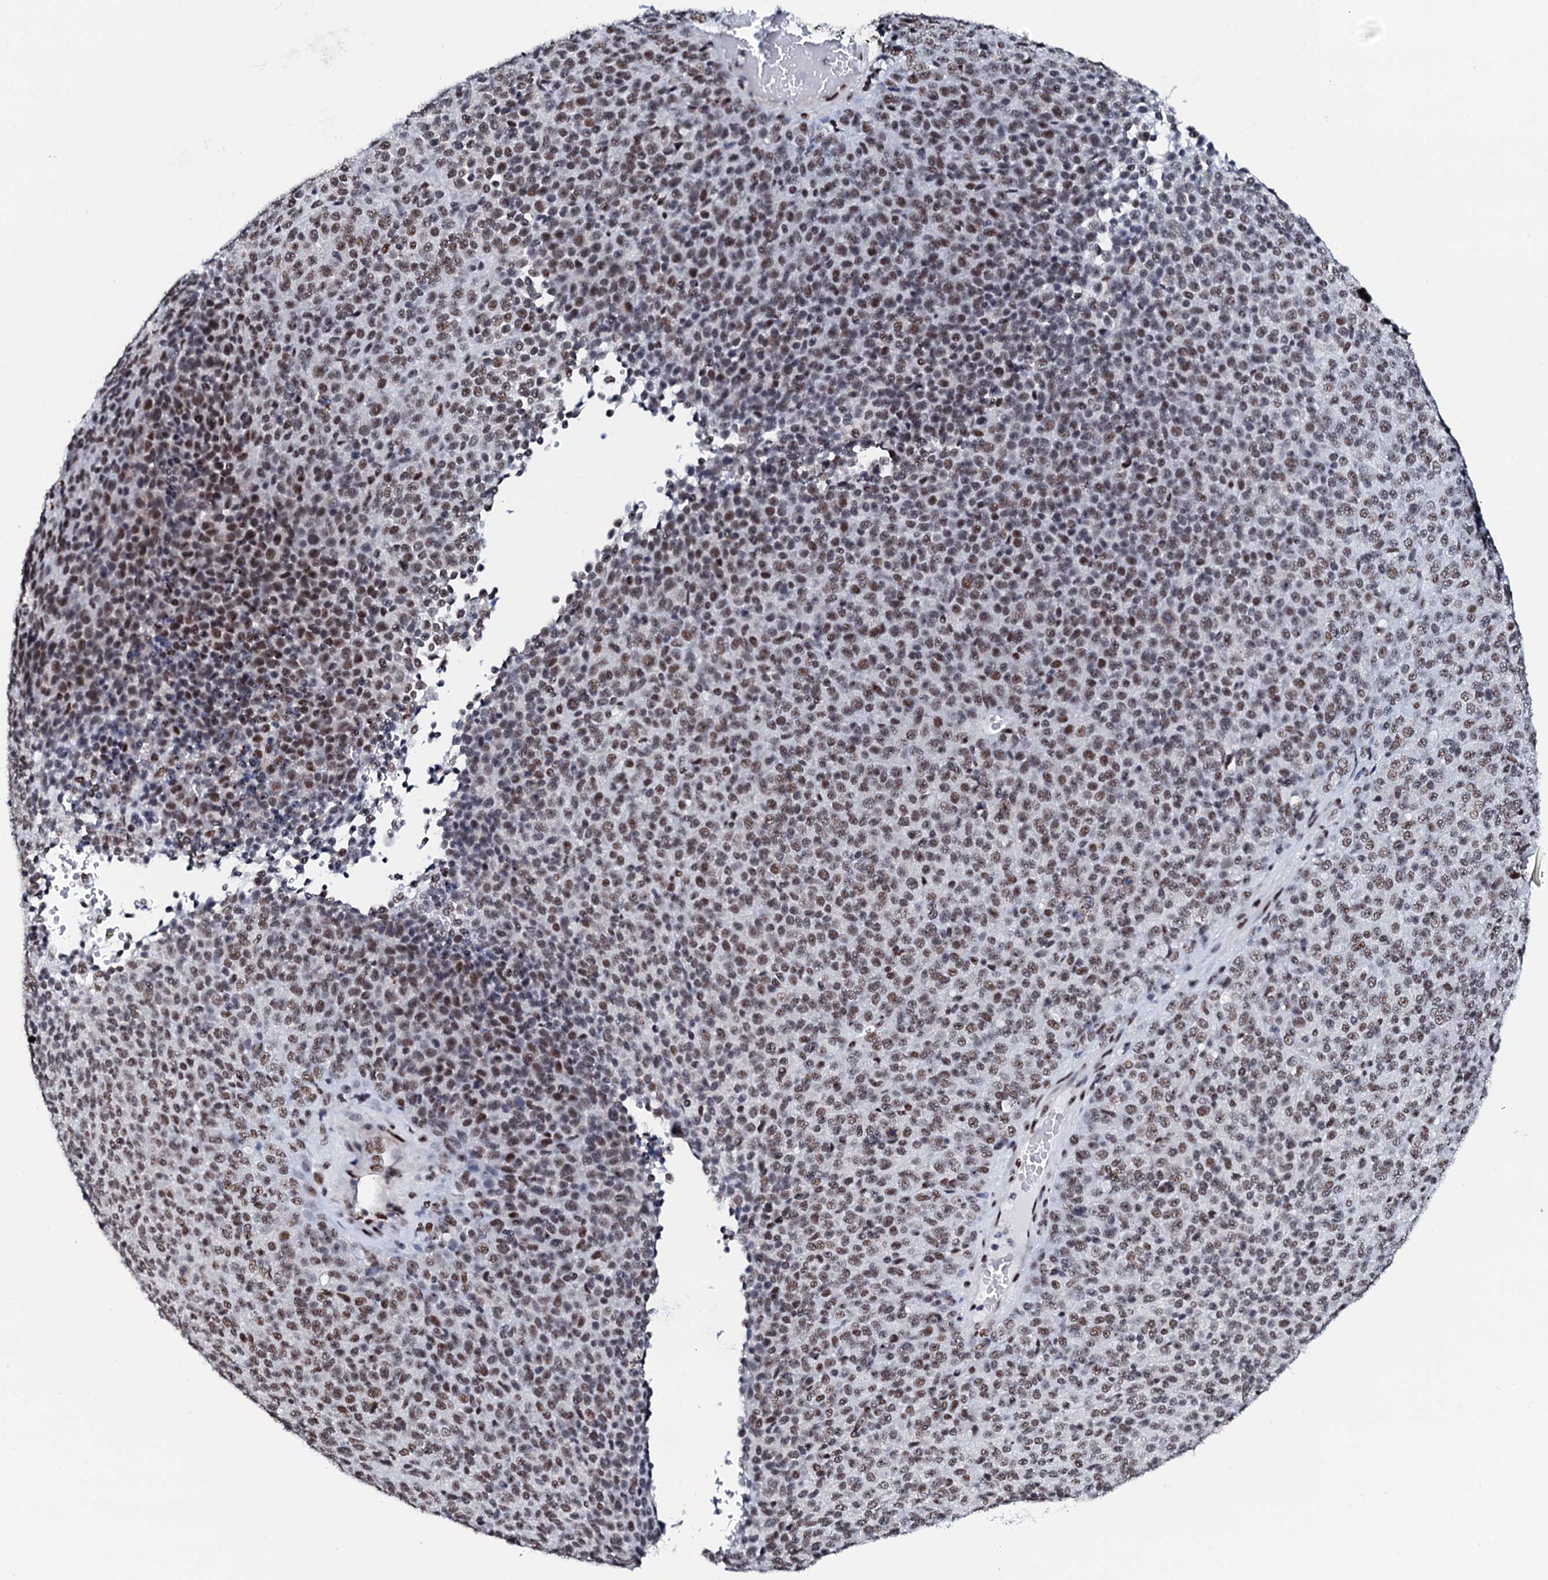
{"staining": {"intensity": "moderate", "quantity": ">75%", "location": "nuclear"}, "tissue": "melanoma", "cell_type": "Tumor cells", "image_type": "cancer", "snomed": [{"axis": "morphology", "description": "Malignant melanoma, Metastatic site"}, {"axis": "topography", "description": "Brain"}], "caption": "Moderate nuclear staining for a protein is present in about >75% of tumor cells of malignant melanoma (metastatic site) using IHC.", "gene": "NKAPD1", "patient": {"sex": "female", "age": 56}}